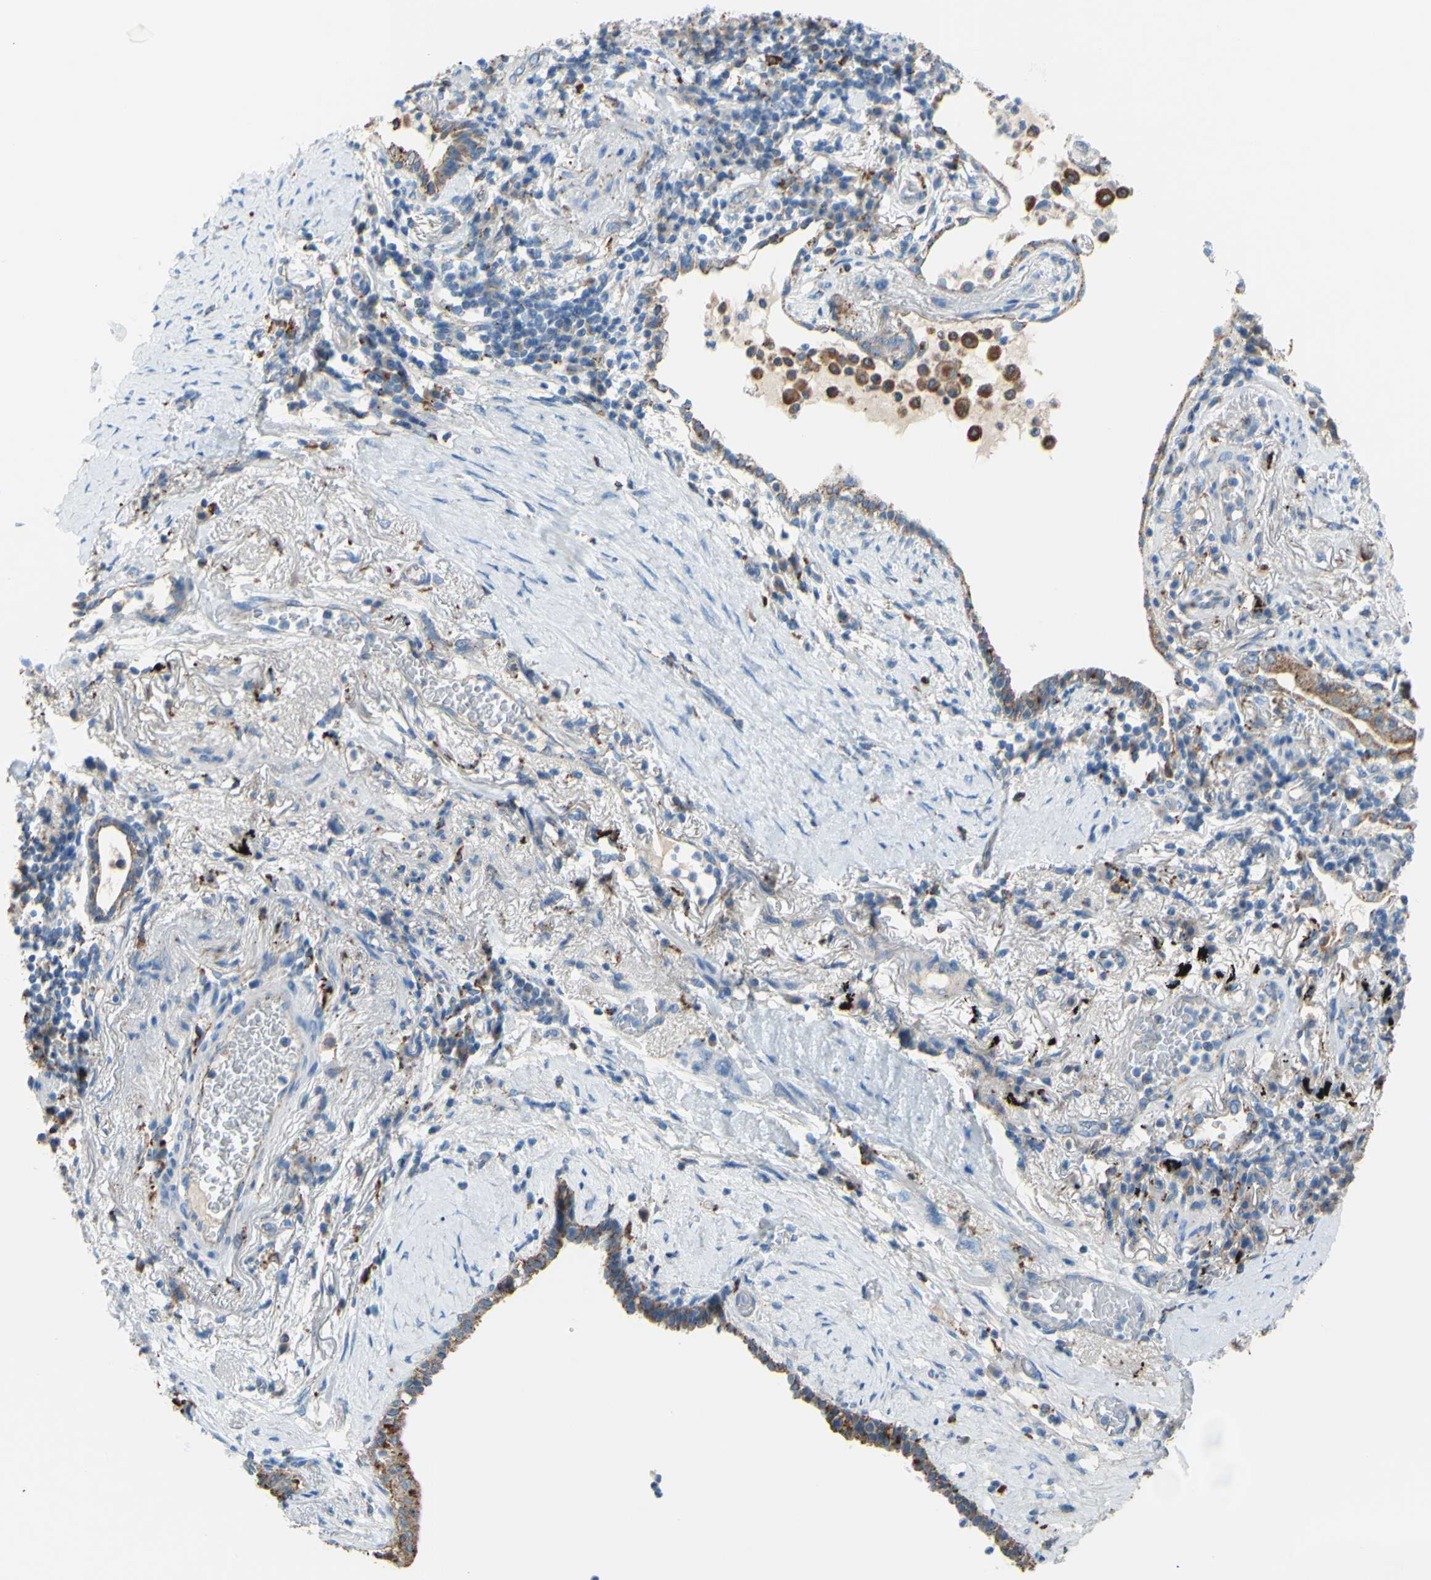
{"staining": {"intensity": "weak", "quantity": ">75%", "location": "cytoplasmic/membranous"}, "tissue": "lung cancer", "cell_type": "Tumor cells", "image_type": "cancer", "snomed": [{"axis": "morphology", "description": "Adenocarcinoma, NOS"}, {"axis": "topography", "description": "Lung"}], "caption": "The image shows a brown stain indicating the presence of a protein in the cytoplasmic/membranous of tumor cells in lung adenocarcinoma. The protein of interest is shown in brown color, while the nuclei are stained blue.", "gene": "CTSD", "patient": {"sex": "female", "age": 70}}